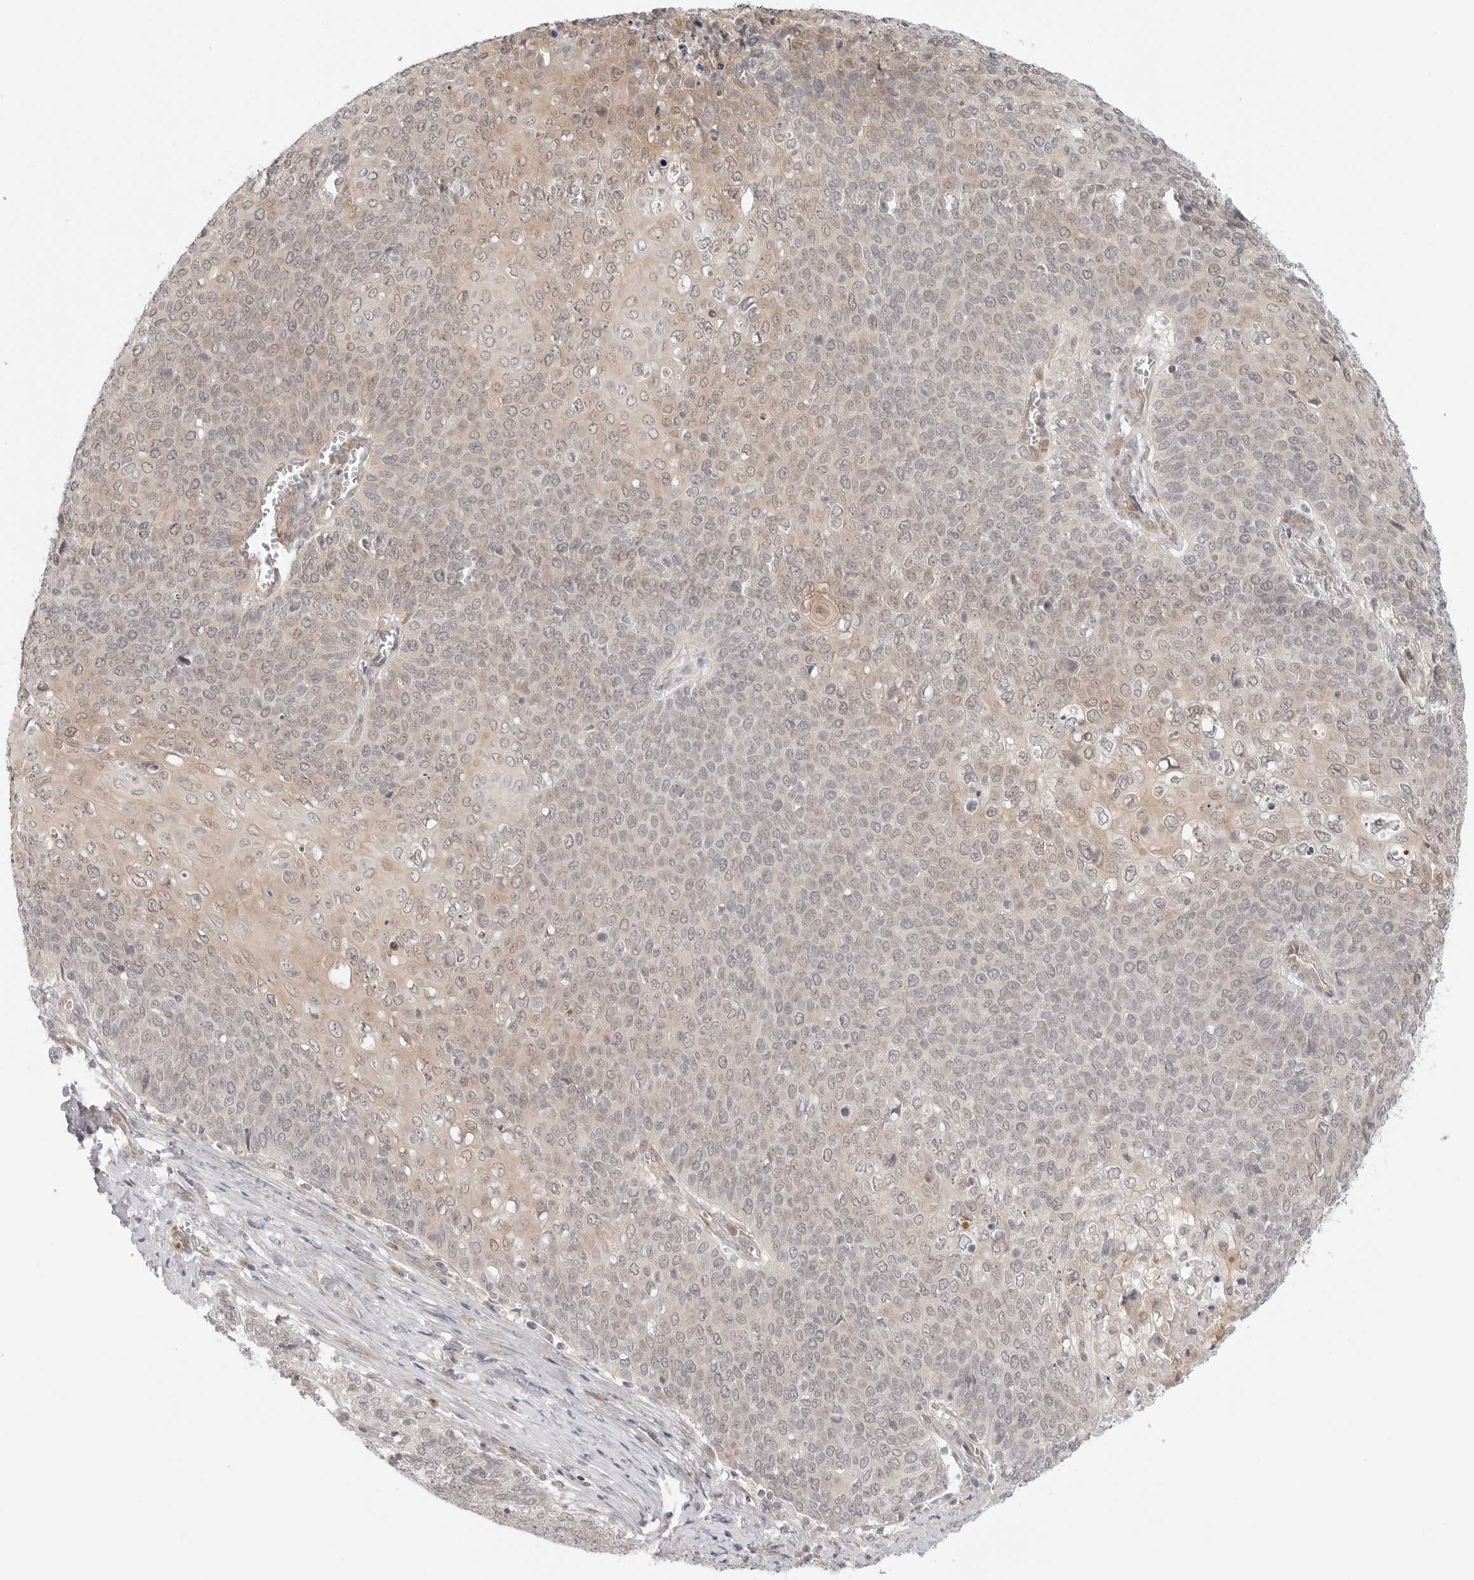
{"staining": {"intensity": "weak", "quantity": "25%-75%", "location": "cytoplasmic/membranous"}, "tissue": "cervical cancer", "cell_type": "Tumor cells", "image_type": "cancer", "snomed": [{"axis": "morphology", "description": "Squamous cell carcinoma, NOS"}, {"axis": "topography", "description": "Cervix"}], "caption": "This is an image of immunohistochemistry (IHC) staining of cervical cancer (squamous cell carcinoma), which shows weak expression in the cytoplasmic/membranous of tumor cells.", "gene": "TCP1", "patient": {"sex": "female", "age": 39}}